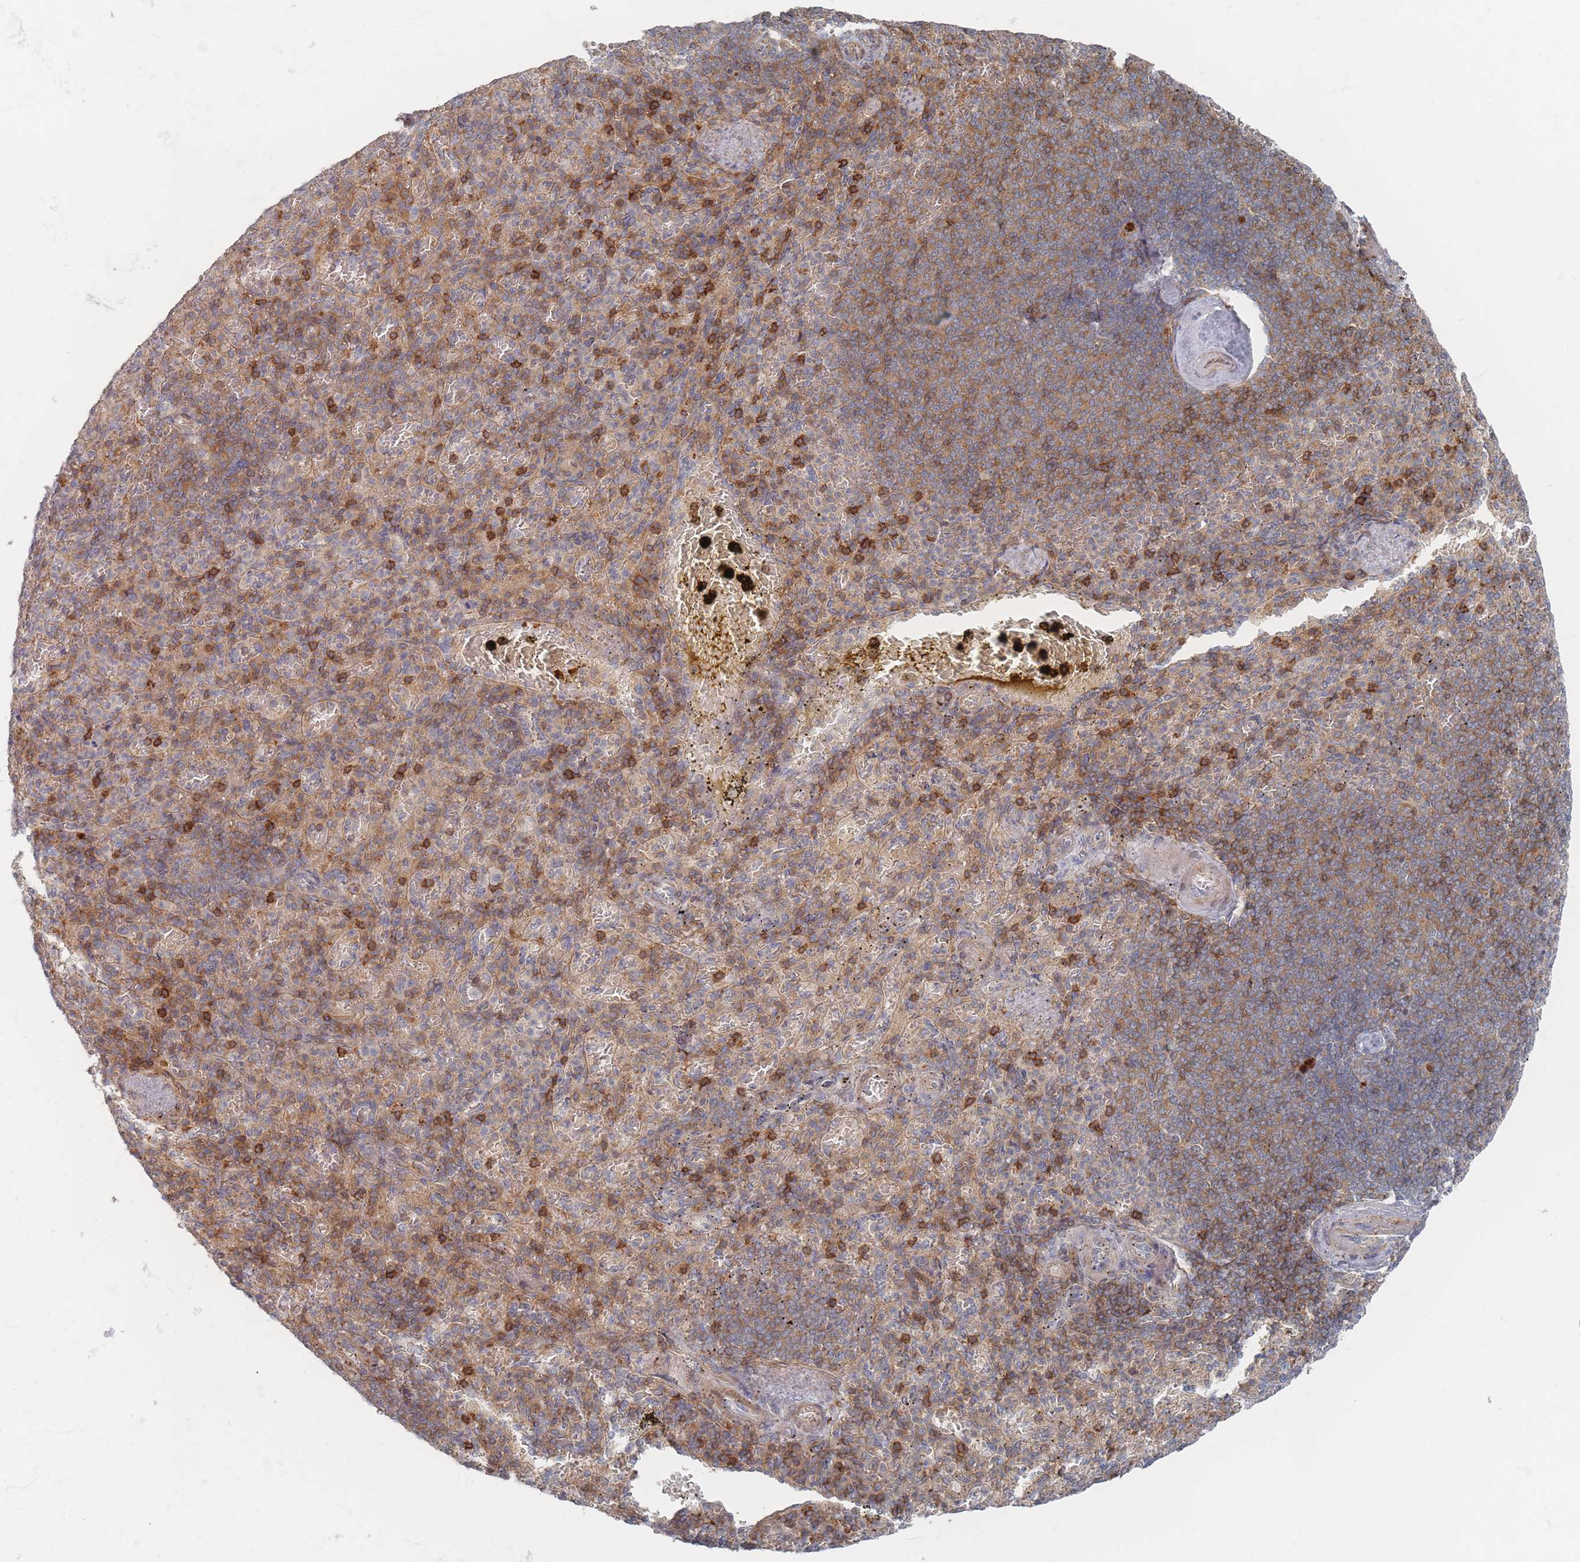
{"staining": {"intensity": "moderate", "quantity": "25%-75%", "location": "cytoplasmic/membranous"}, "tissue": "spleen", "cell_type": "Cells in red pulp", "image_type": "normal", "snomed": [{"axis": "morphology", "description": "Normal tissue, NOS"}, {"axis": "topography", "description": "Spleen"}], "caption": "Unremarkable spleen was stained to show a protein in brown. There is medium levels of moderate cytoplasmic/membranous staining in approximately 25%-75% of cells in red pulp.", "gene": "ZKSCAN7", "patient": {"sex": "female", "age": 74}}